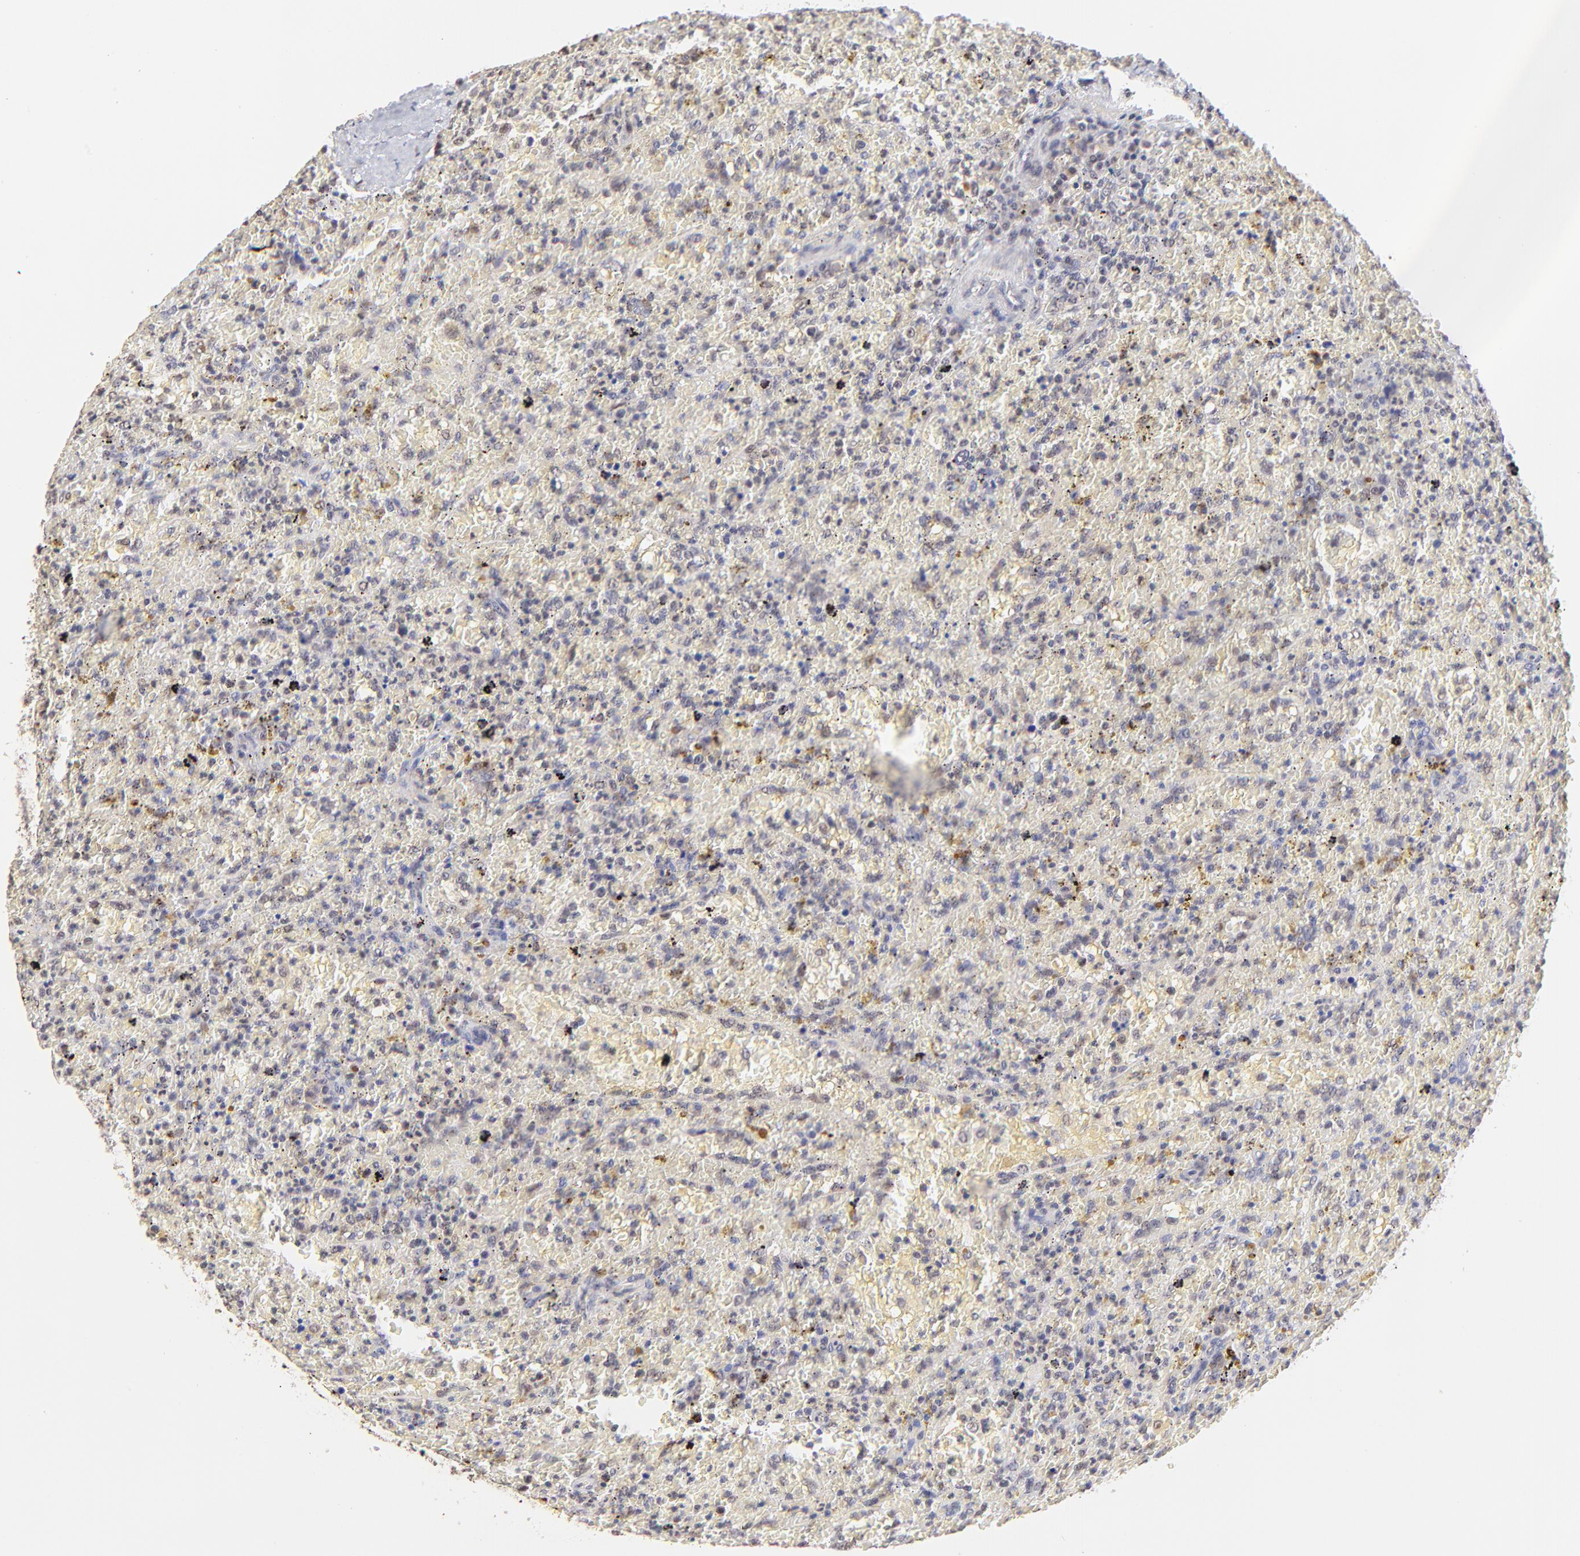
{"staining": {"intensity": "weak", "quantity": "<25%", "location": "nuclear"}, "tissue": "lymphoma", "cell_type": "Tumor cells", "image_type": "cancer", "snomed": [{"axis": "morphology", "description": "Malignant lymphoma, non-Hodgkin's type, High grade"}, {"axis": "topography", "description": "Spleen"}, {"axis": "topography", "description": "Lymph node"}], "caption": "Immunohistochemical staining of human high-grade malignant lymphoma, non-Hodgkin's type displays no significant expression in tumor cells. Brightfield microscopy of IHC stained with DAB (3,3'-diaminobenzidine) (brown) and hematoxylin (blue), captured at high magnification.", "gene": "ZNF670", "patient": {"sex": "female", "age": 70}}